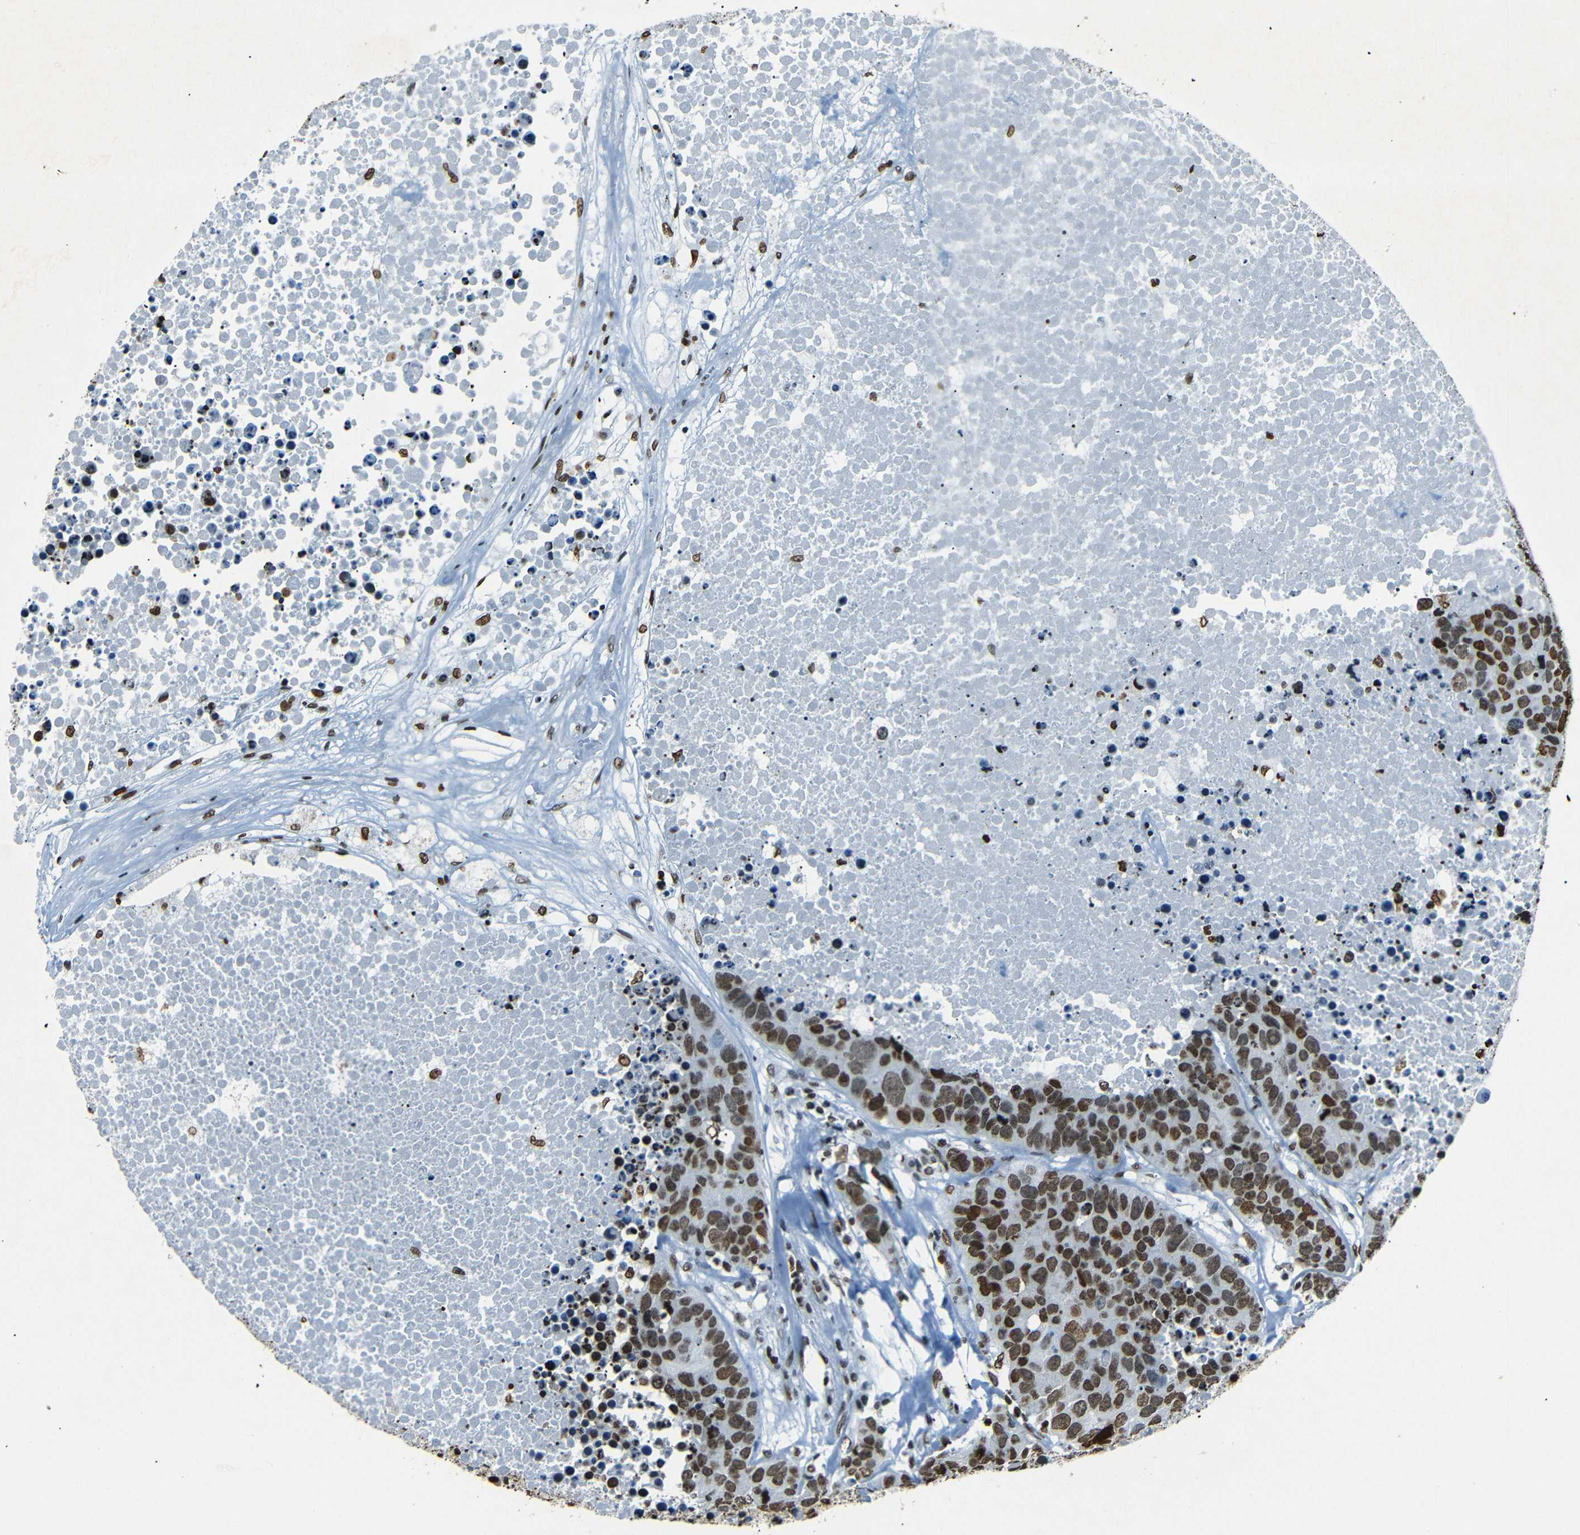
{"staining": {"intensity": "strong", "quantity": ">75%", "location": "nuclear"}, "tissue": "carcinoid", "cell_type": "Tumor cells", "image_type": "cancer", "snomed": [{"axis": "morphology", "description": "Carcinoid, malignant, NOS"}, {"axis": "topography", "description": "Lung"}], "caption": "Immunohistochemical staining of human malignant carcinoid displays strong nuclear protein staining in approximately >75% of tumor cells.", "gene": "HMGN1", "patient": {"sex": "male", "age": 60}}